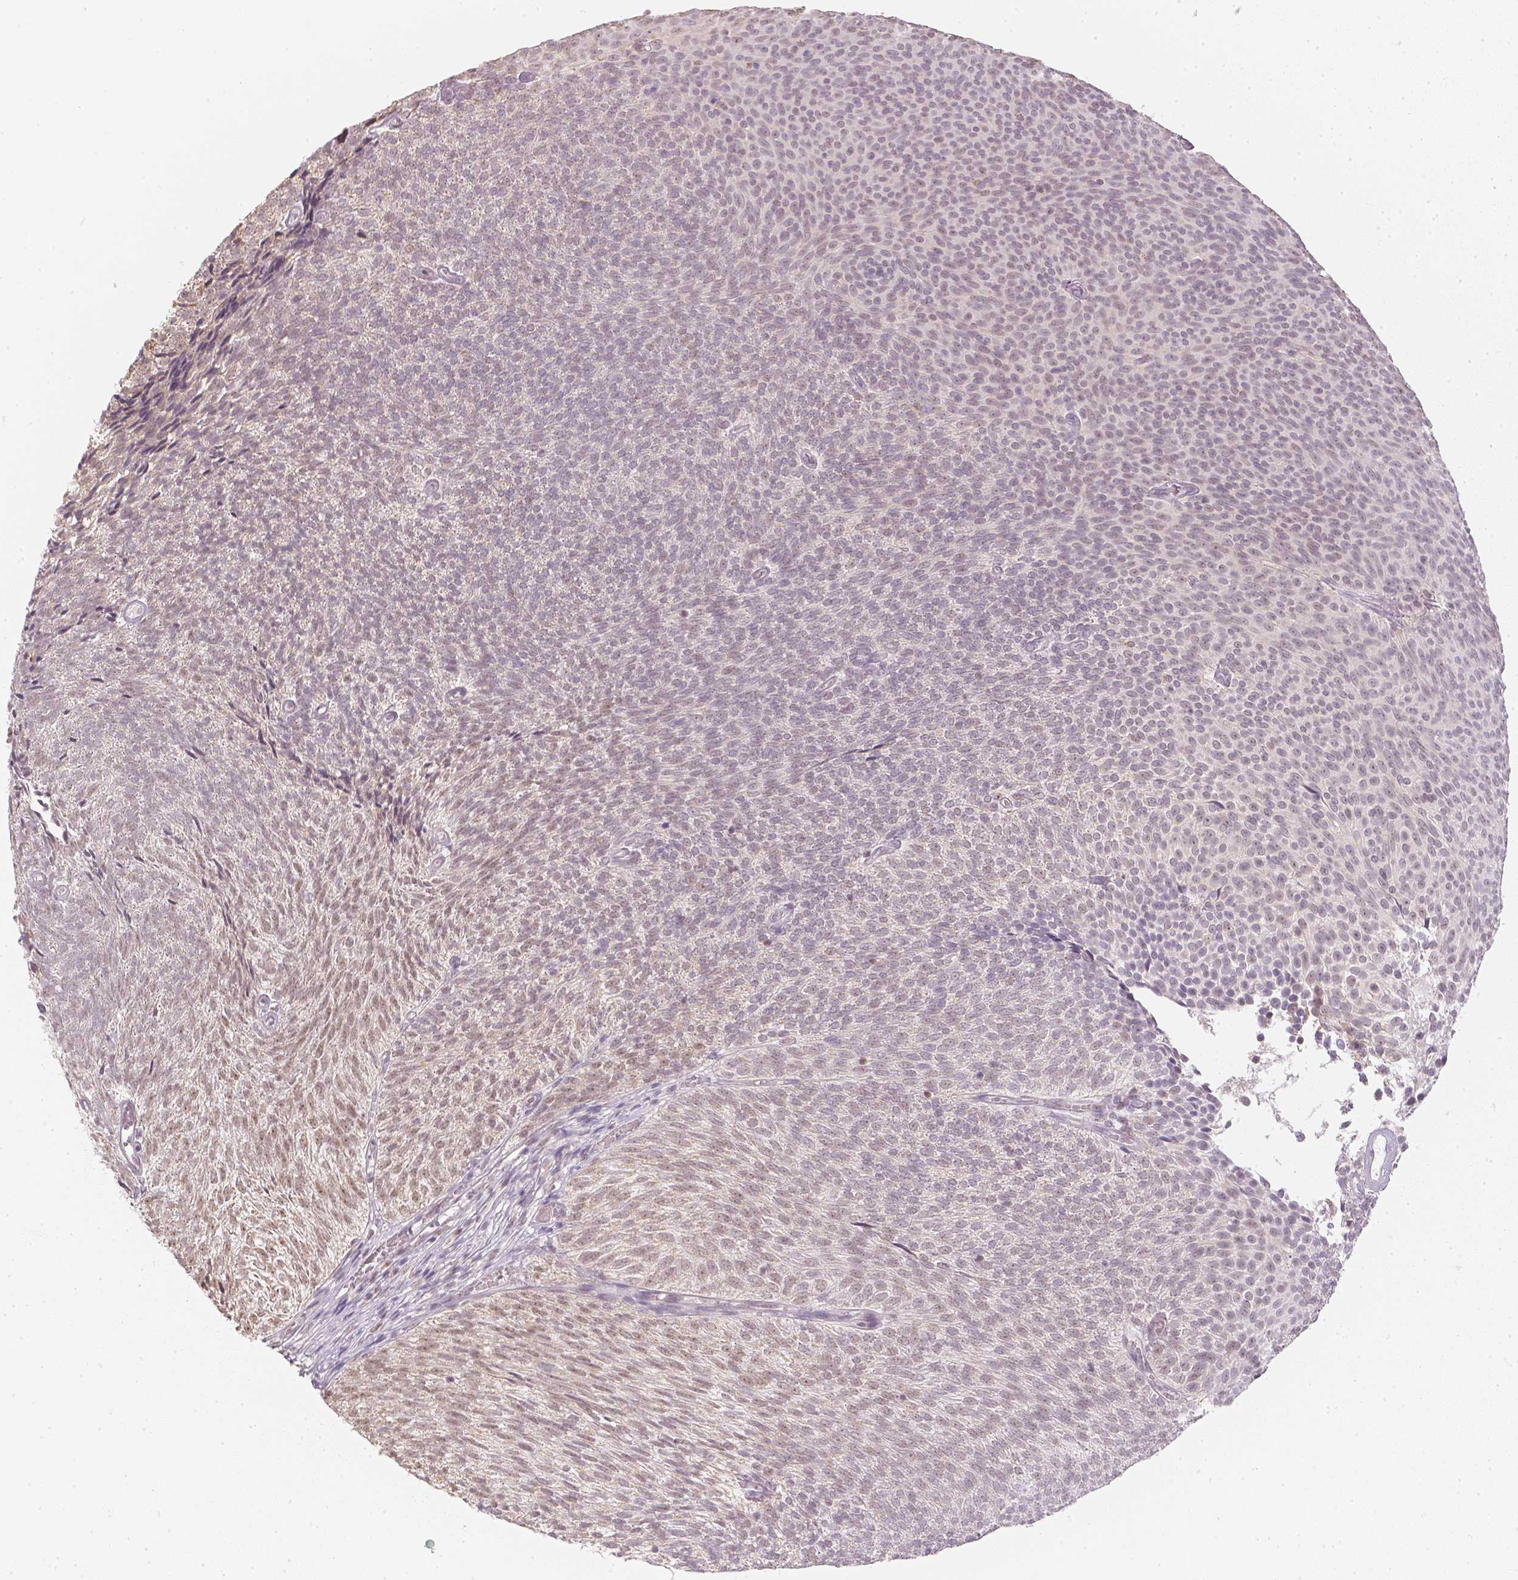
{"staining": {"intensity": "moderate", "quantity": "<25%", "location": "nuclear"}, "tissue": "urothelial cancer", "cell_type": "Tumor cells", "image_type": "cancer", "snomed": [{"axis": "morphology", "description": "Urothelial carcinoma, Low grade"}, {"axis": "topography", "description": "Urinary bladder"}], "caption": "Immunohistochemical staining of human urothelial carcinoma (low-grade) reveals low levels of moderate nuclear protein positivity in approximately <25% of tumor cells. (DAB (3,3'-diaminobenzidine) = brown stain, brightfield microscopy at high magnification).", "gene": "NVL", "patient": {"sex": "male", "age": 77}}